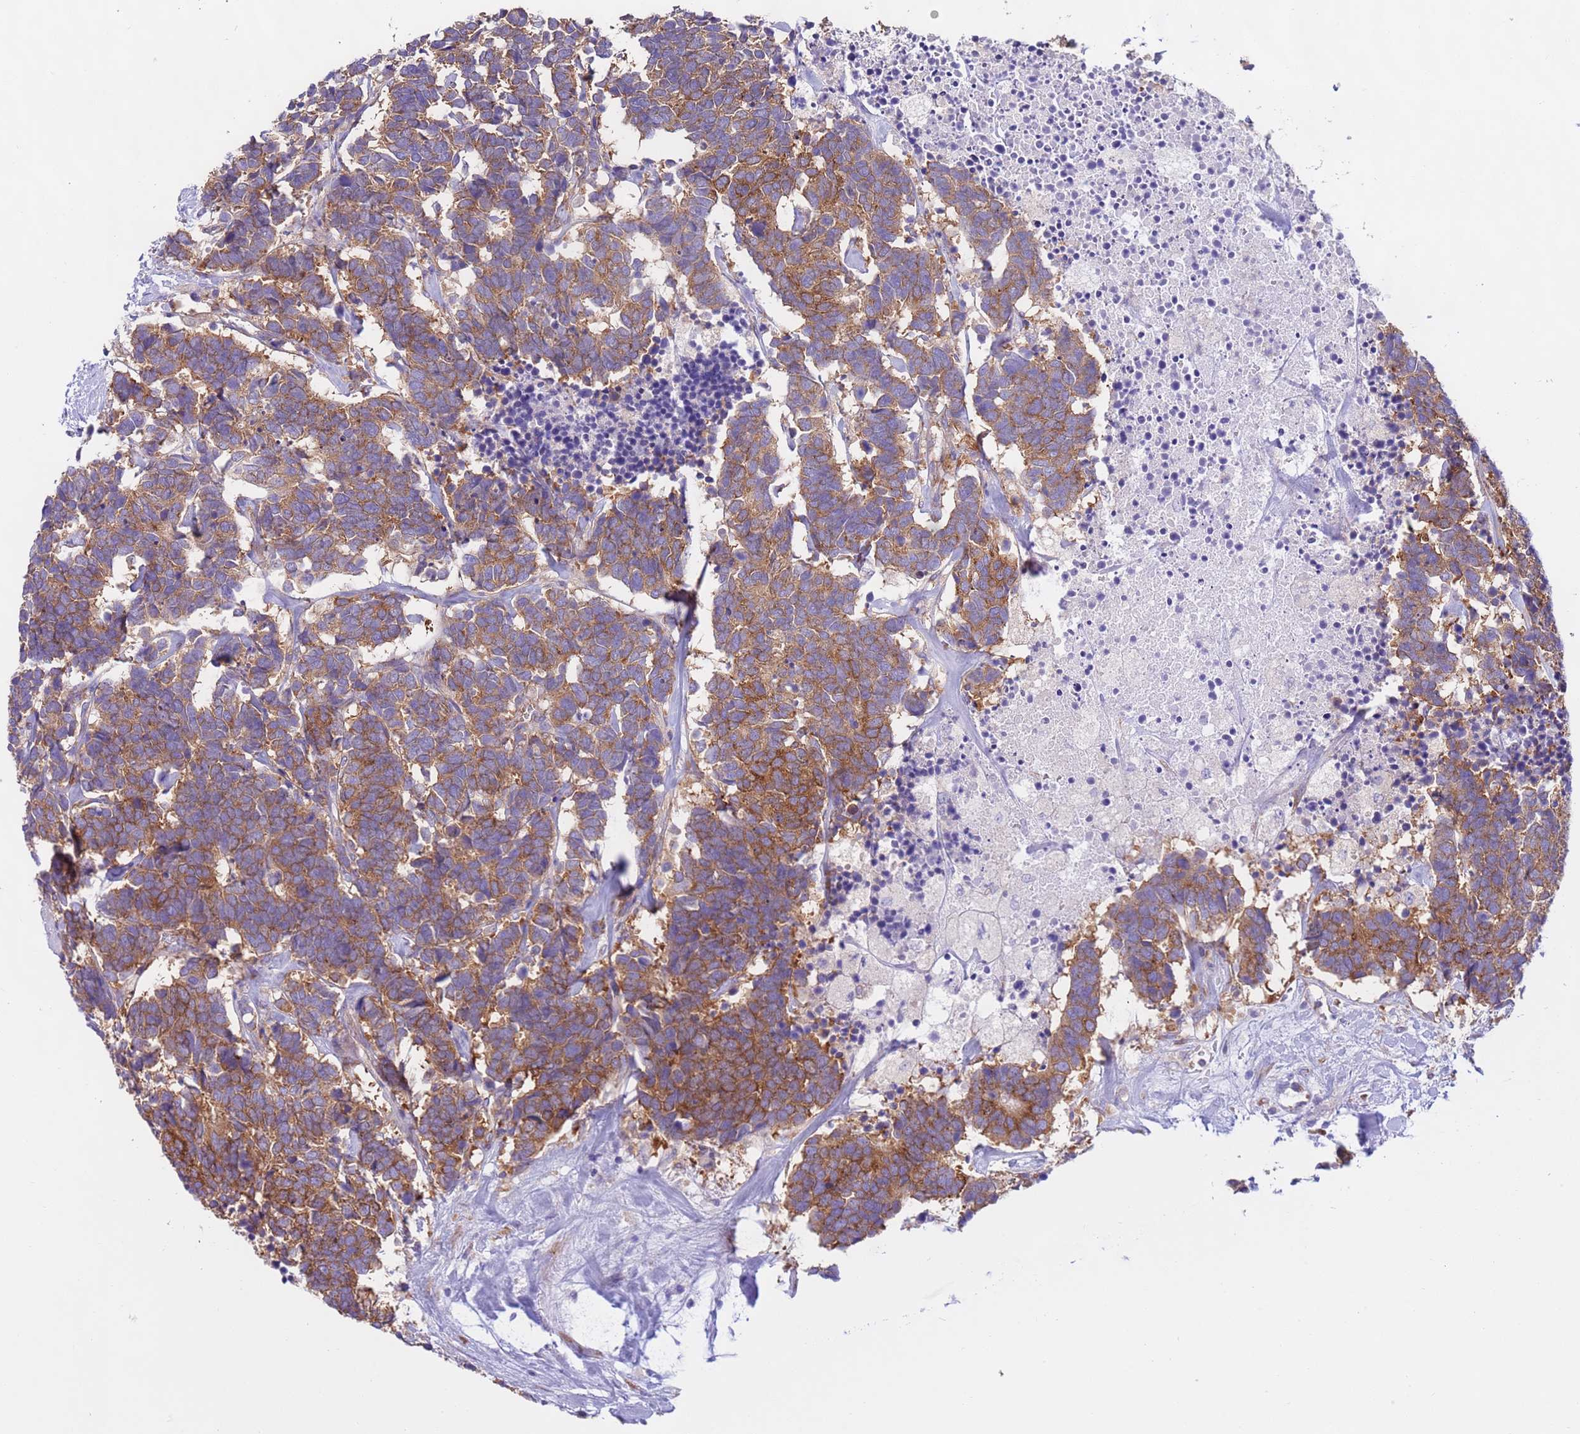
{"staining": {"intensity": "moderate", "quantity": ">75%", "location": "cytoplasmic/membranous"}, "tissue": "carcinoid", "cell_type": "Tumor cells", "image_type": "cancer", "snomed": [{"axis": "morphology", "description": "Carcinoma, NOS"}, {"axis": "morphology", "description": "Carcinoid, malignant, NOS"}, {"axis": "topography", "description": "Urinary bladder"}], "caption": "There is medium levels of moderate cytoplasmic/membranous positivity in tumor cells of malignant carcinoid, as demonstrated by immunohistochemical staining (brown color).", "gene": "VARS1", "patient": {"sex": "male", "age": 57}}